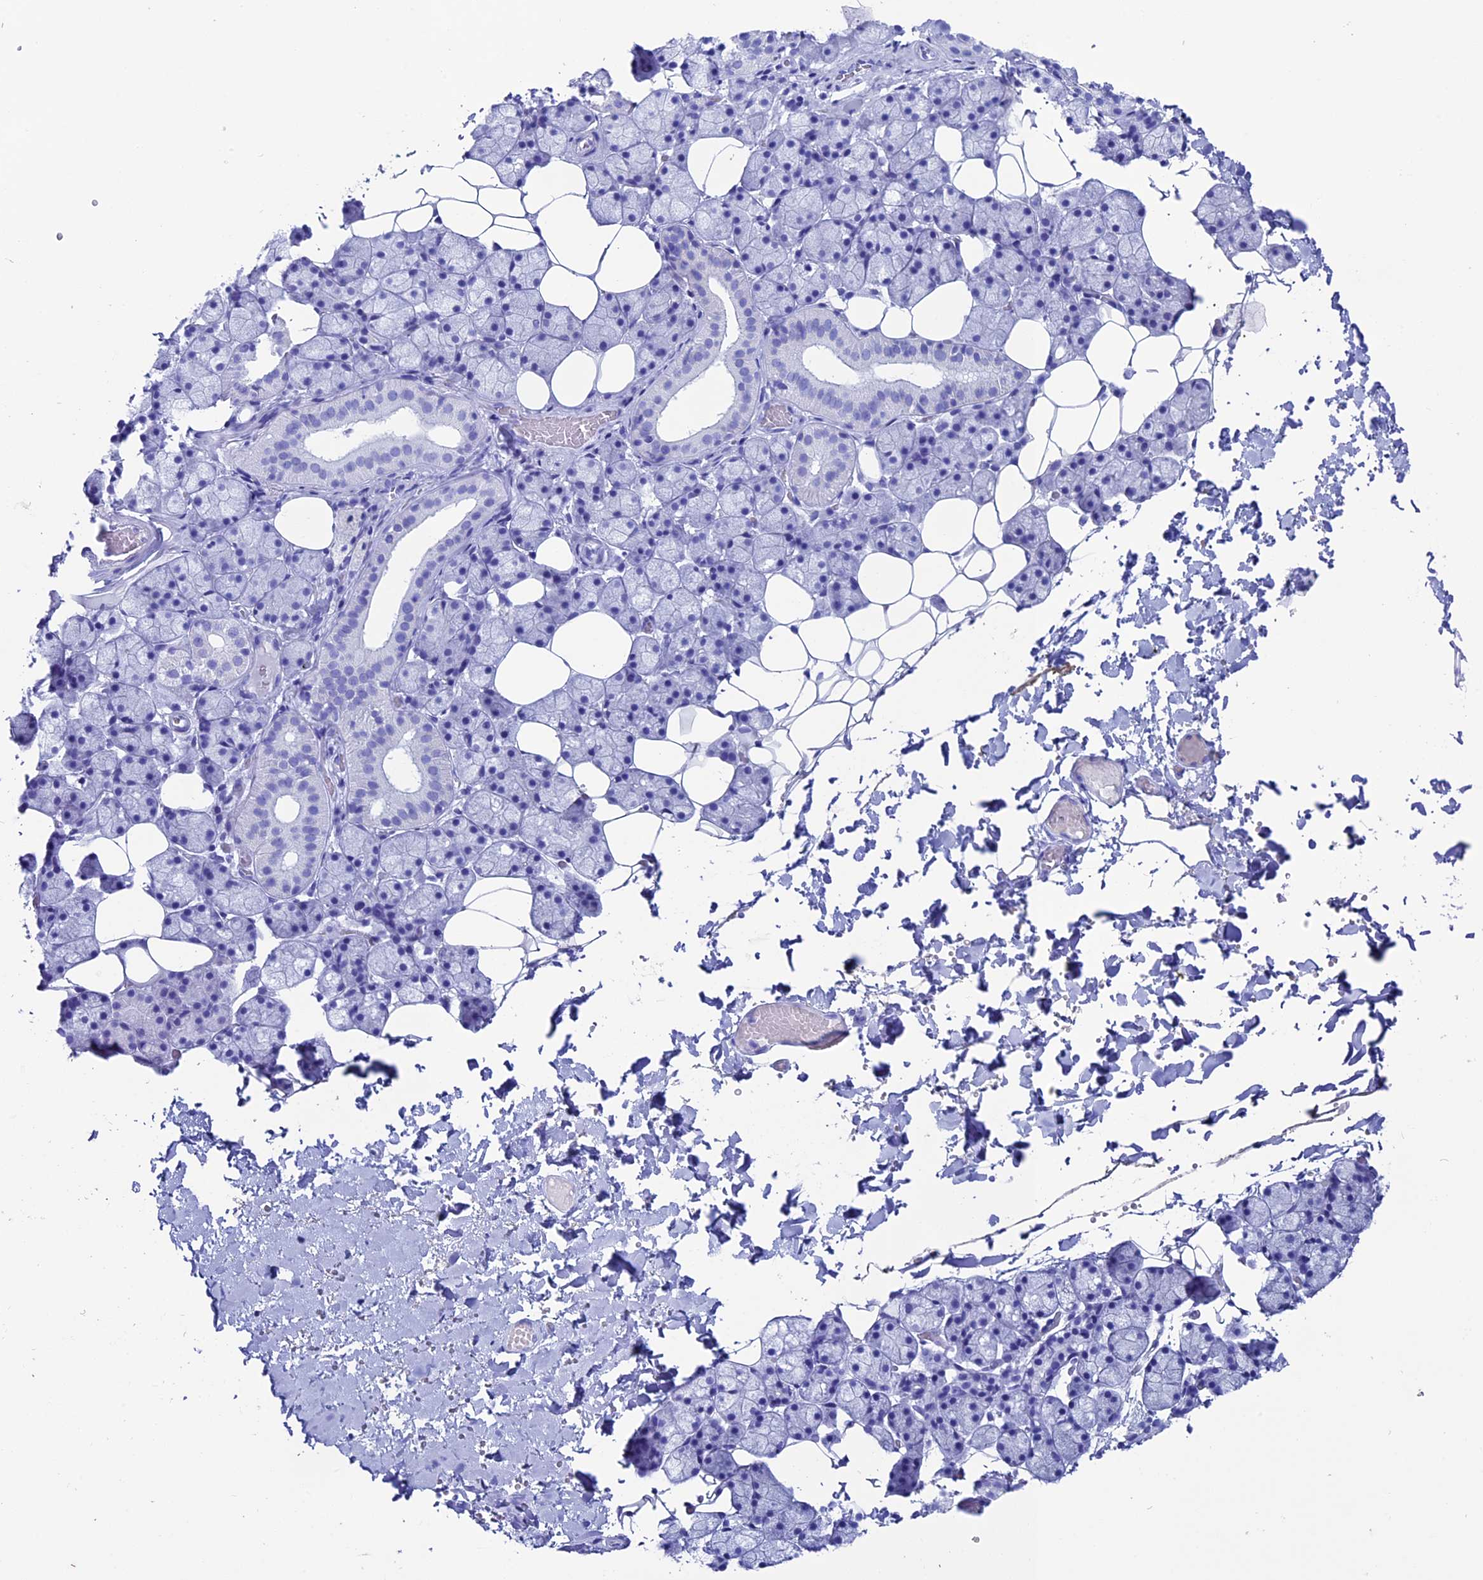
{"staining": {"intensity": "negative", "quantity": "none", "location": "none"}, "tissue": "salivary gland", "cell_type": "Glandular cells", "image_type": "normal", "snomed": [{"axis": "morphology", "description": "Normal tissue, NOS"}, {"axis": "topography", "description": "Salivary gland"}], "caption": "Glandular cells are negative for protein expression in benign human salivary gland. (Immunohistochemistry (ihc), brightfield microscopy, high magnification).", "gene": "ANKRD29", "patient": {"sex": "female", "age": 33}}